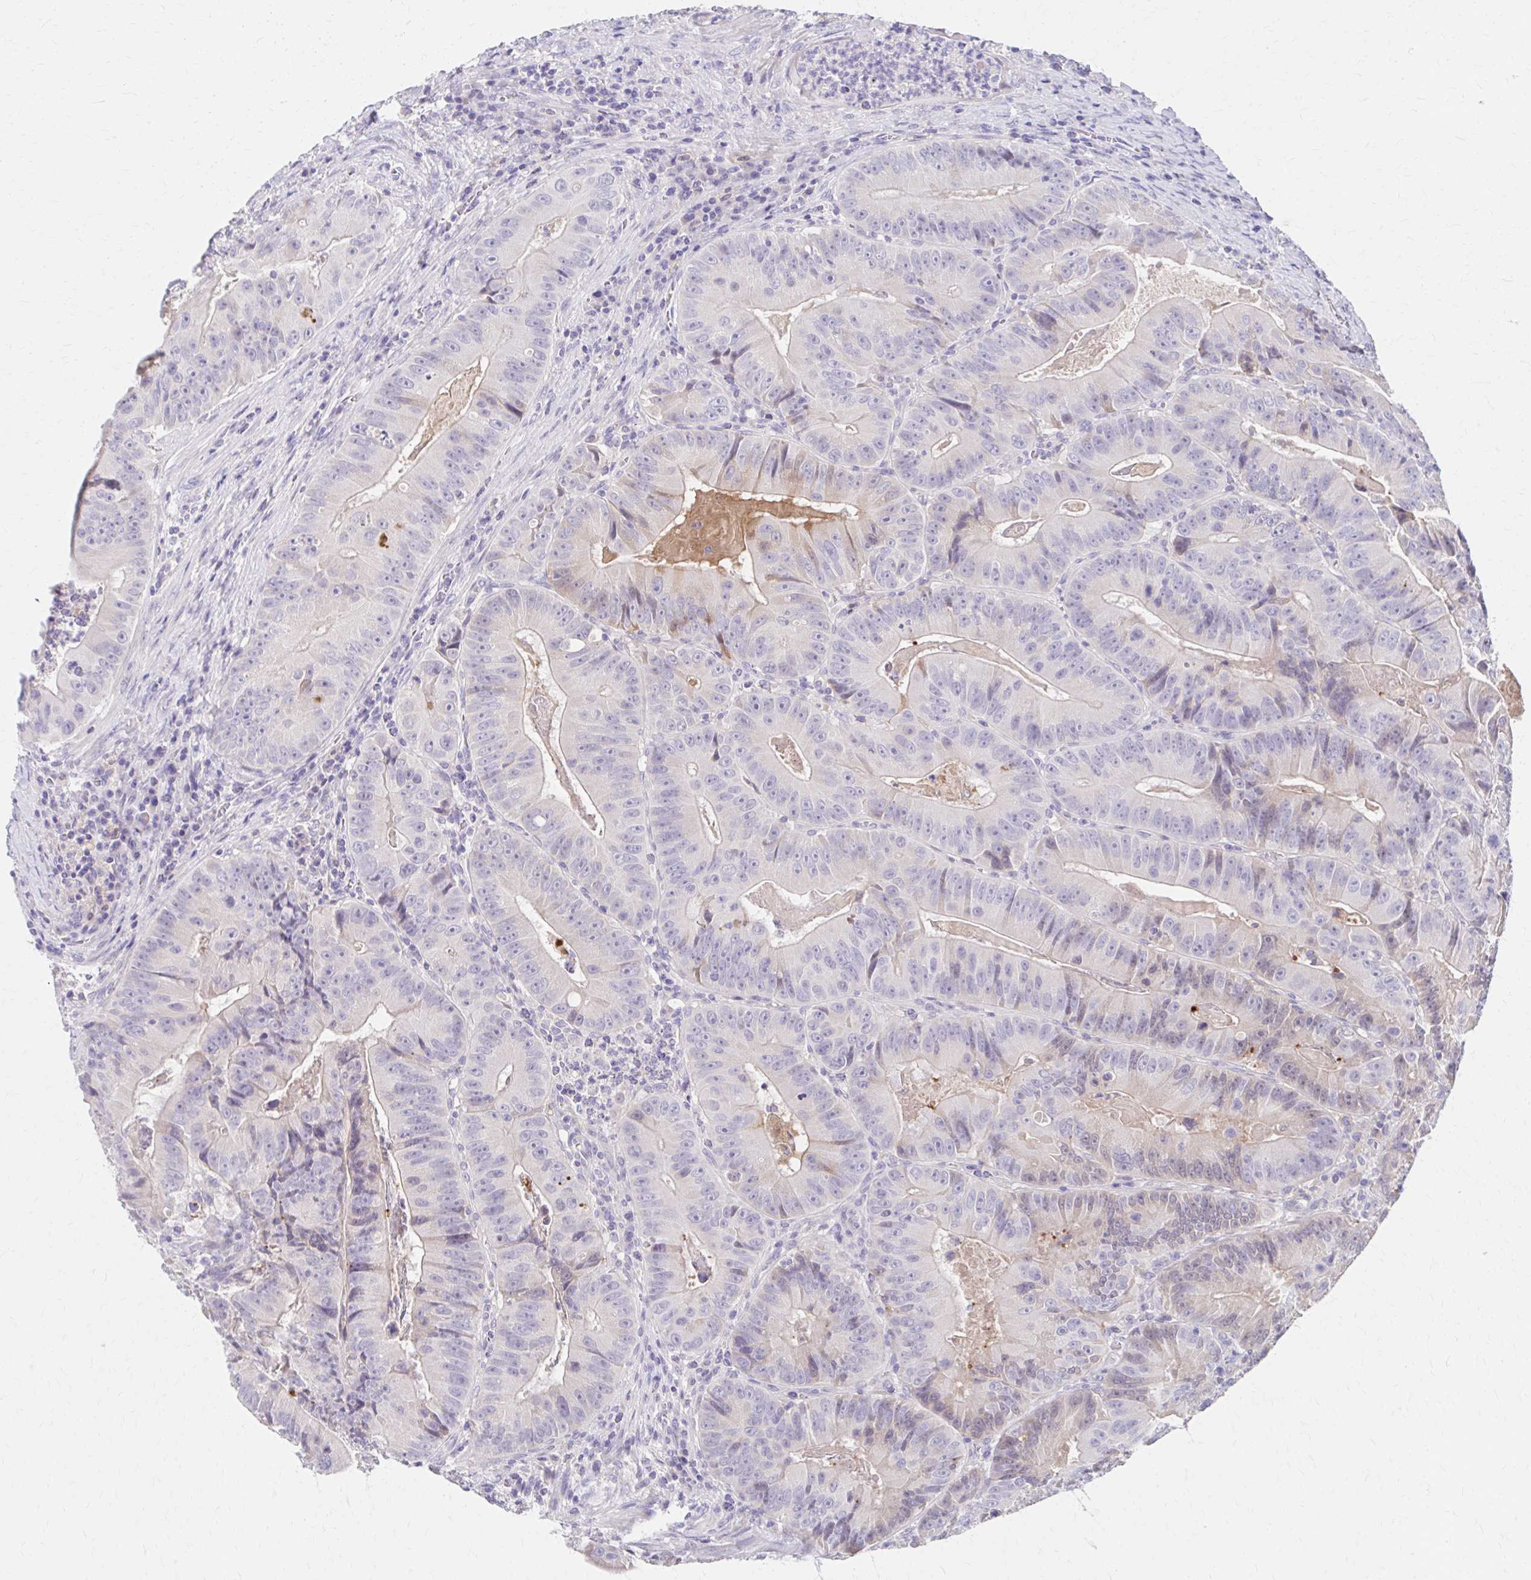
{"staining": {"intensity": "negative", "quantity": "none", "location": "none"}, "tissue": "colorectal cancer", "cell_type": "Tumor cells", "image_type": "cancer", "snomed": [{"axis": "morphology", "description": "Adenocarcinoma, NOS"}, {"axis": "topography", "description": "Colon"}], "caption": "IHC micrograph of colorectal adenocarcinoma stained for a protein (brown), which displays no staining in tumor cells.", "gene": "AZGP1", "patient": {"sex": "female", "age": 86}}